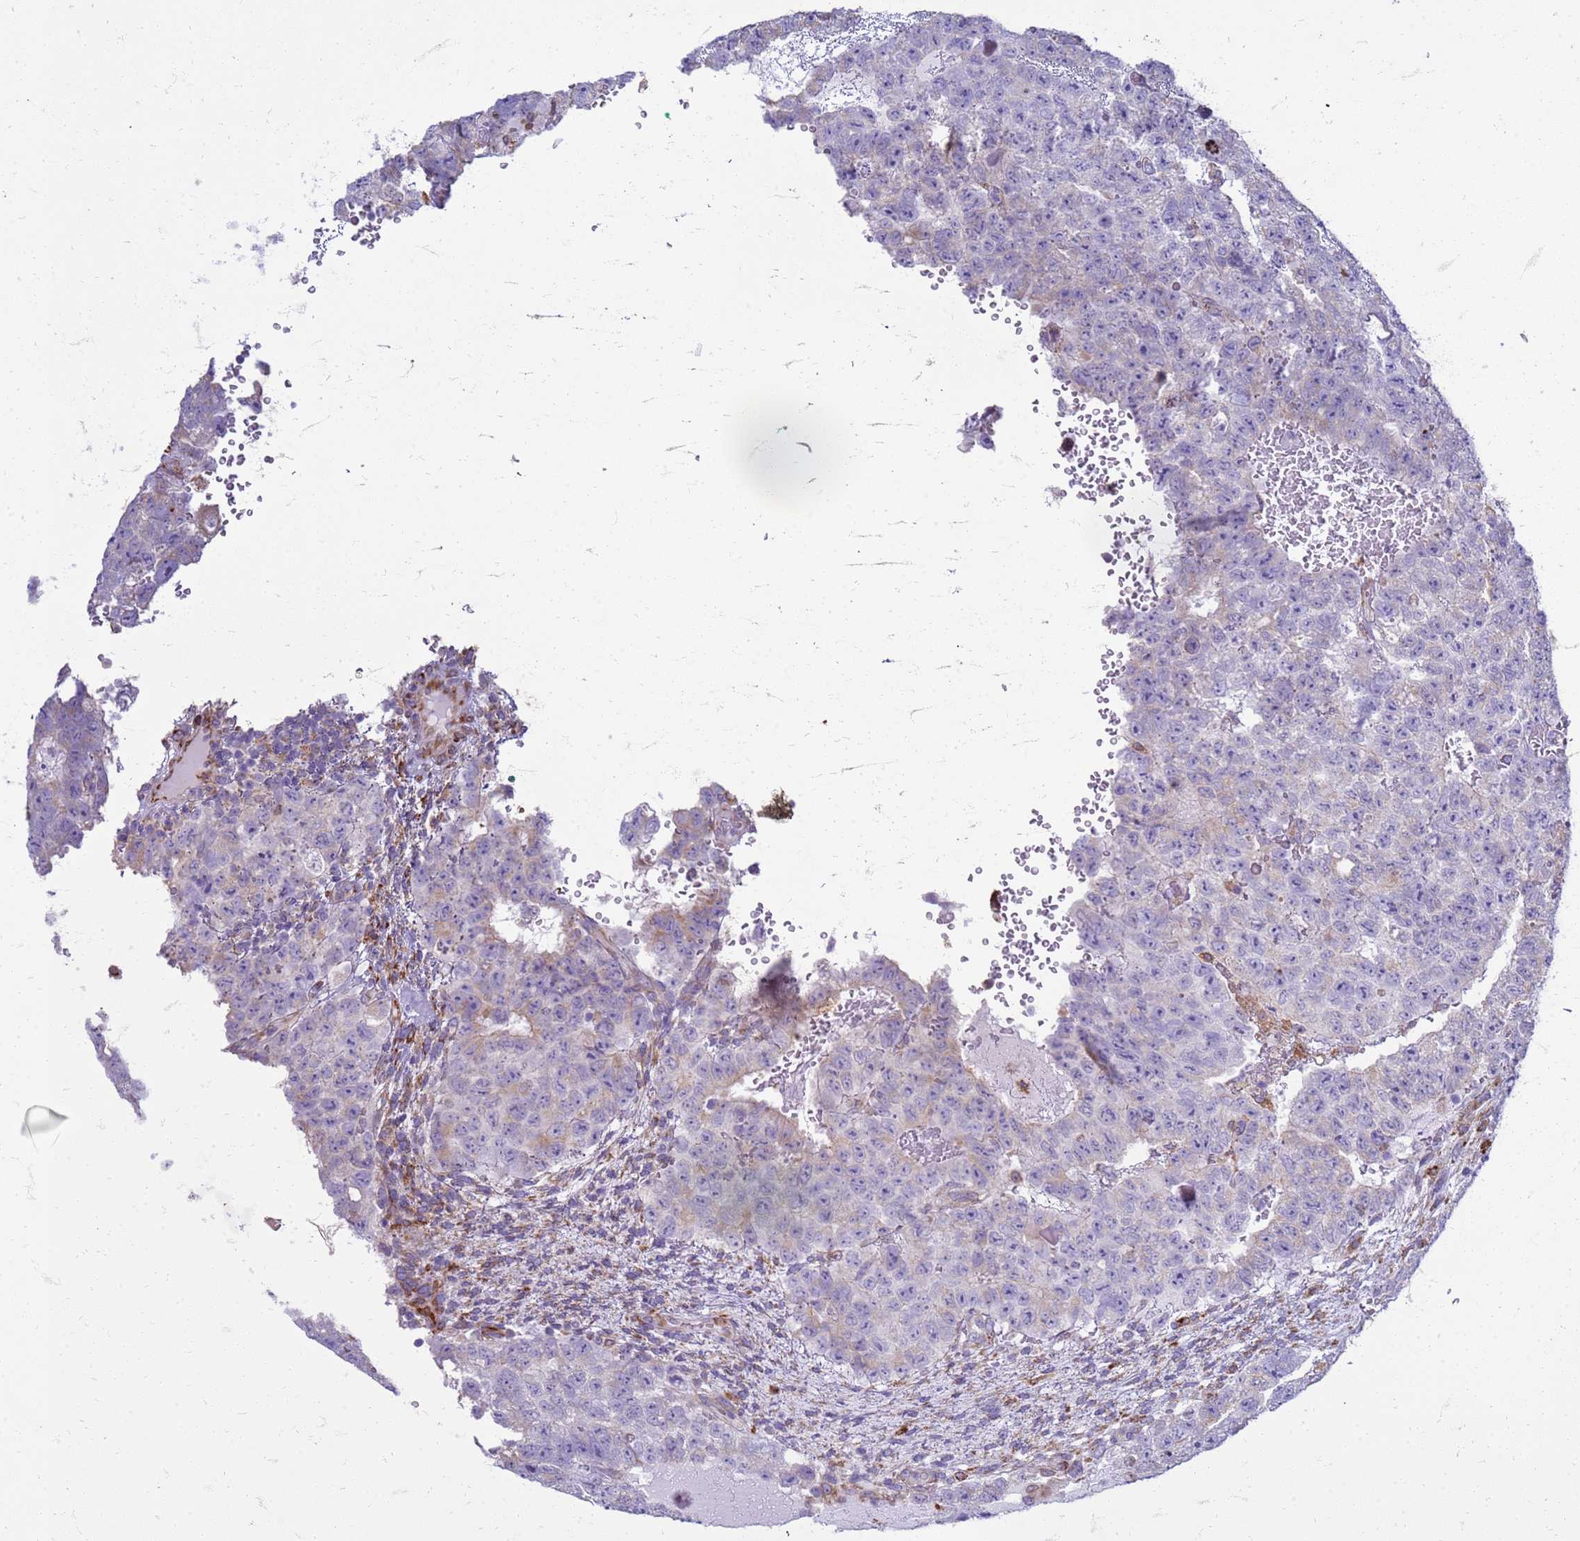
{"staining": {"intensity": "negative", "quantity": "none", "location": "none"}, "tissue": "testis cancer", "cell_type": "Tumor cells", "image_type": "cancer", "snomed": [{"axis": "morphology", "description": "Carcinoma, Embryonal, NOS"}, {"axis": "topography", "description": "Testis"}], "caption": "DAB immunohistochemical staining of testis cancer (embryonal carcinoma) displays no significant expression in tumor cells. (DAB (3,3'-diaminobenzidine) immunohistochemistry (IHC) visualized using brightfield microscopy, high magnification).", "gene": "PDK3", "patient": {"sex": "male", "age": 26}}